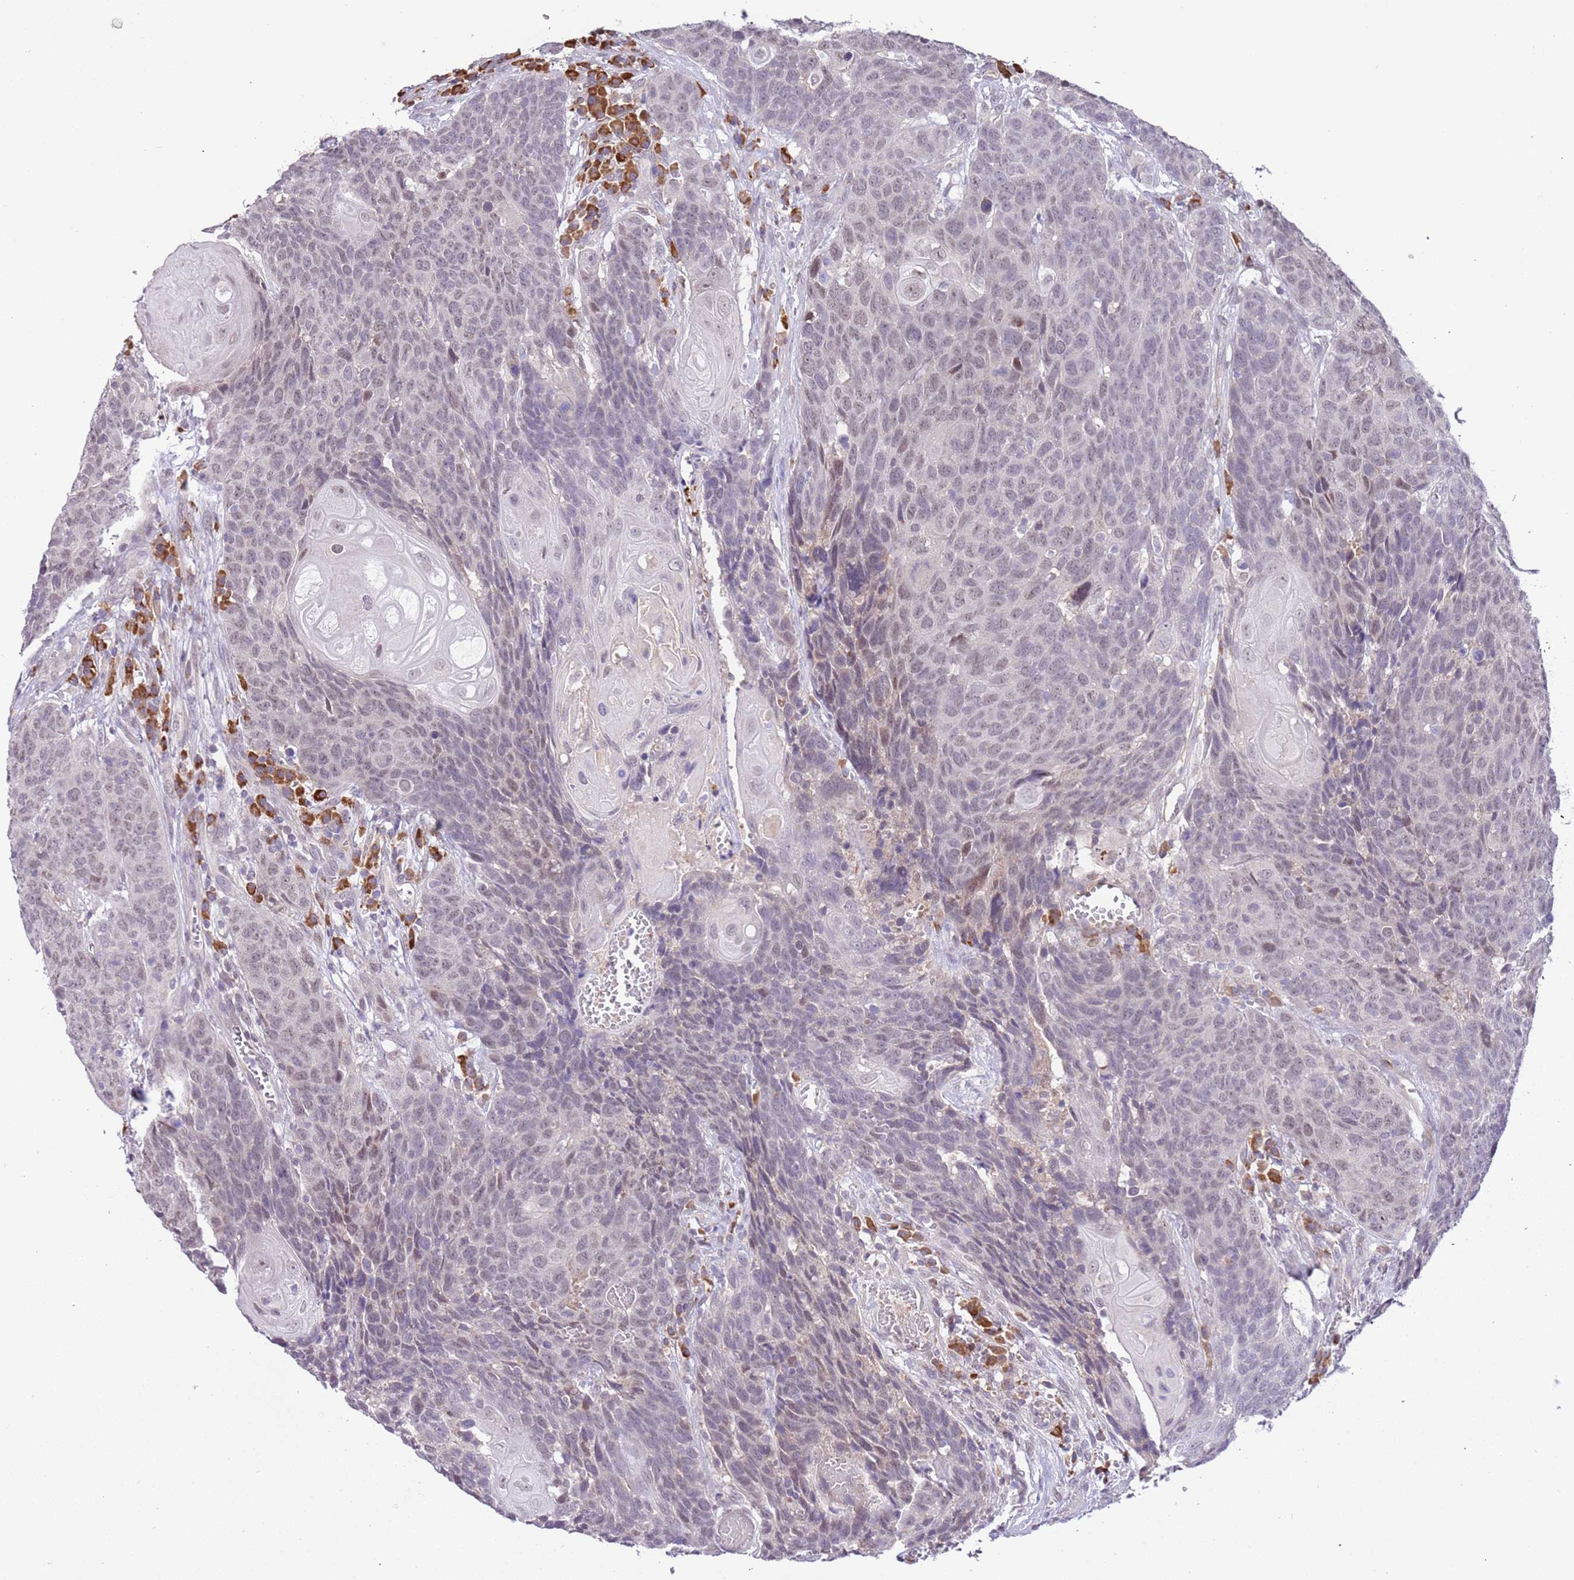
{"staining": {"intensity": "weak", "quantity": "<25%", "location": "nuclear"}, "tissue": "head and neck cancer", "cell_type": "Tumor cells", "image_type": "cancer", "snomed": [{"axis": "morphology", "description": "Squamous cell carcinoma, NOS"}, {"axis": "topography", "description": "Head-Neck"}], "caption": "This is an IHC micrograph of squamous cell carcinoma (head and neck). There is no expression in tumor cells.", "gene": "MAGEF1", "patient": {"sex": "male", "age": 66}}